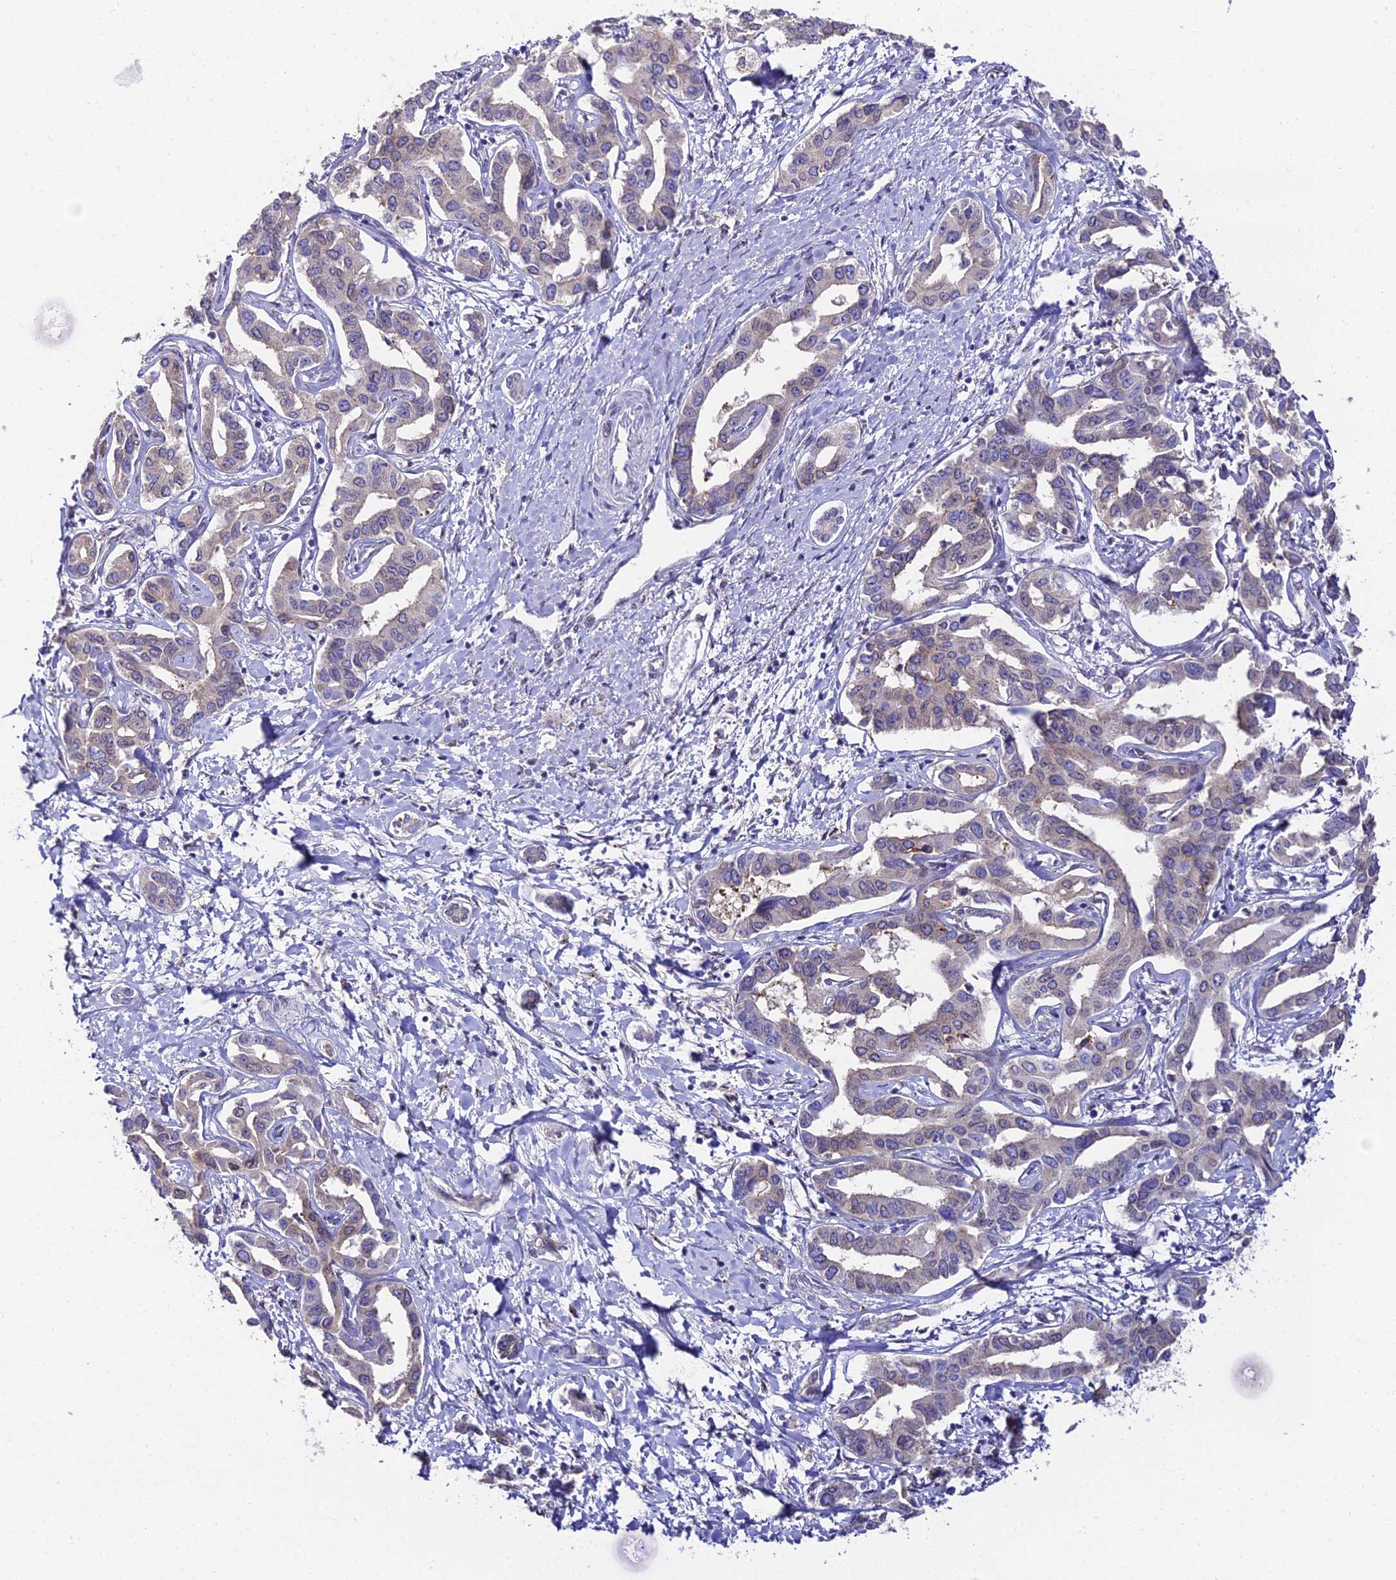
{"staining": {"intensity": "negative", "quantity": "none", "location": "none"}, "tissue": "liver cancer", "cell_type": "Tumor cells", "image_type": "cancer", "snomed": [{"axis": "morphology", "description": "Cholangiocarcinoma"}, {"axis": "topography", "description": "Liver"}], "caption": "Liver cholangiocarcinoma stained for a protein using IHC exhibits no staining tumor cells.", "gene": "DDX19A", "patient": {"sex": "male", "age": 59}}